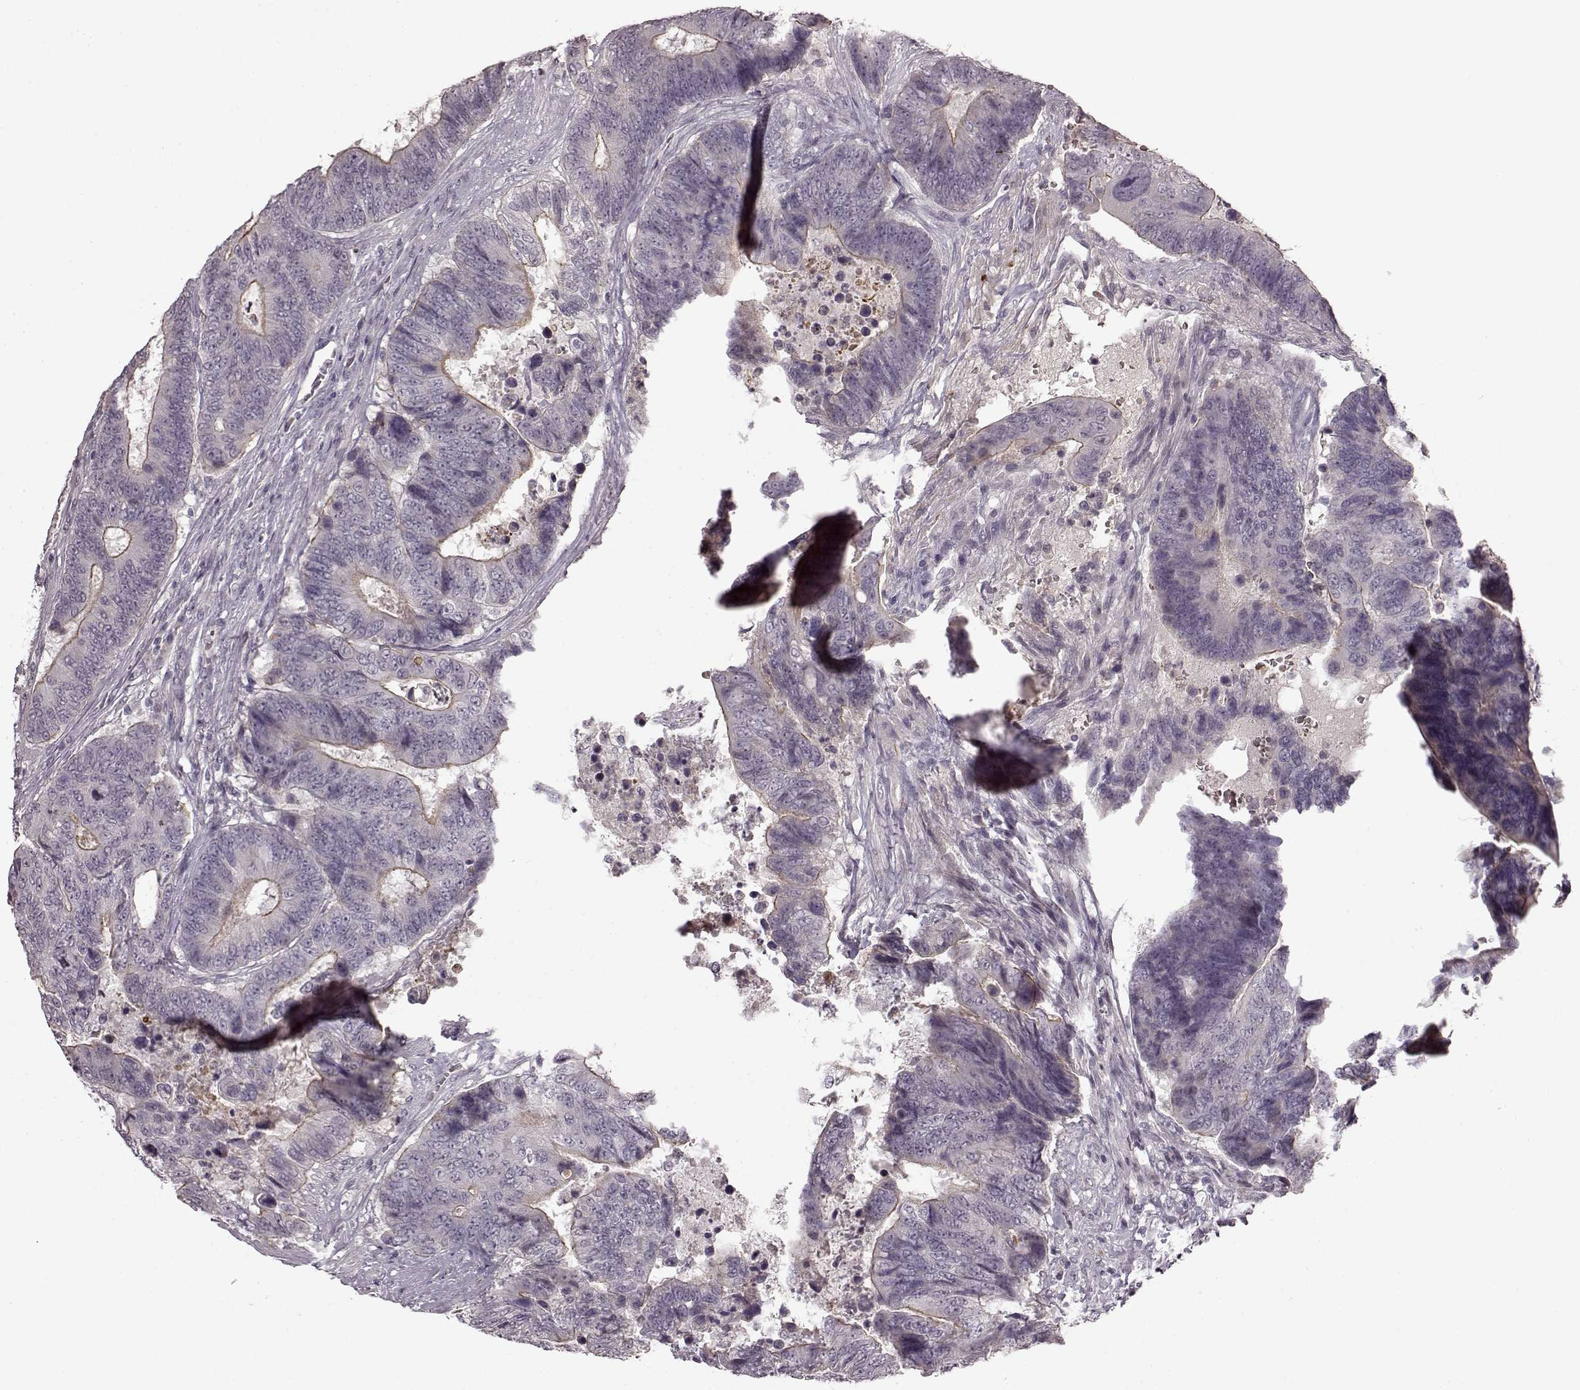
{"staining": {"intensity": "weak", "quantity": "<25%", "location": "cytoplasmic/membranous"}, "tissue": "colorectal cancer", "cell_type": "Tumor cells", "image_type": "cancer", "snomed": [{"axis": "morphology", "description": "Adenocarcinoma, NOS"}, {"axis": "topography", "description": "Colon"}], "caption": "Immunohistochemistry histopathology image of neoplastic tissue: colorectal adenocarcinoma stained with DAB displays no significant protein staining in tumor cells.", "gene": "CNGA3", "patient": {"sex": "female", "age": 48}}